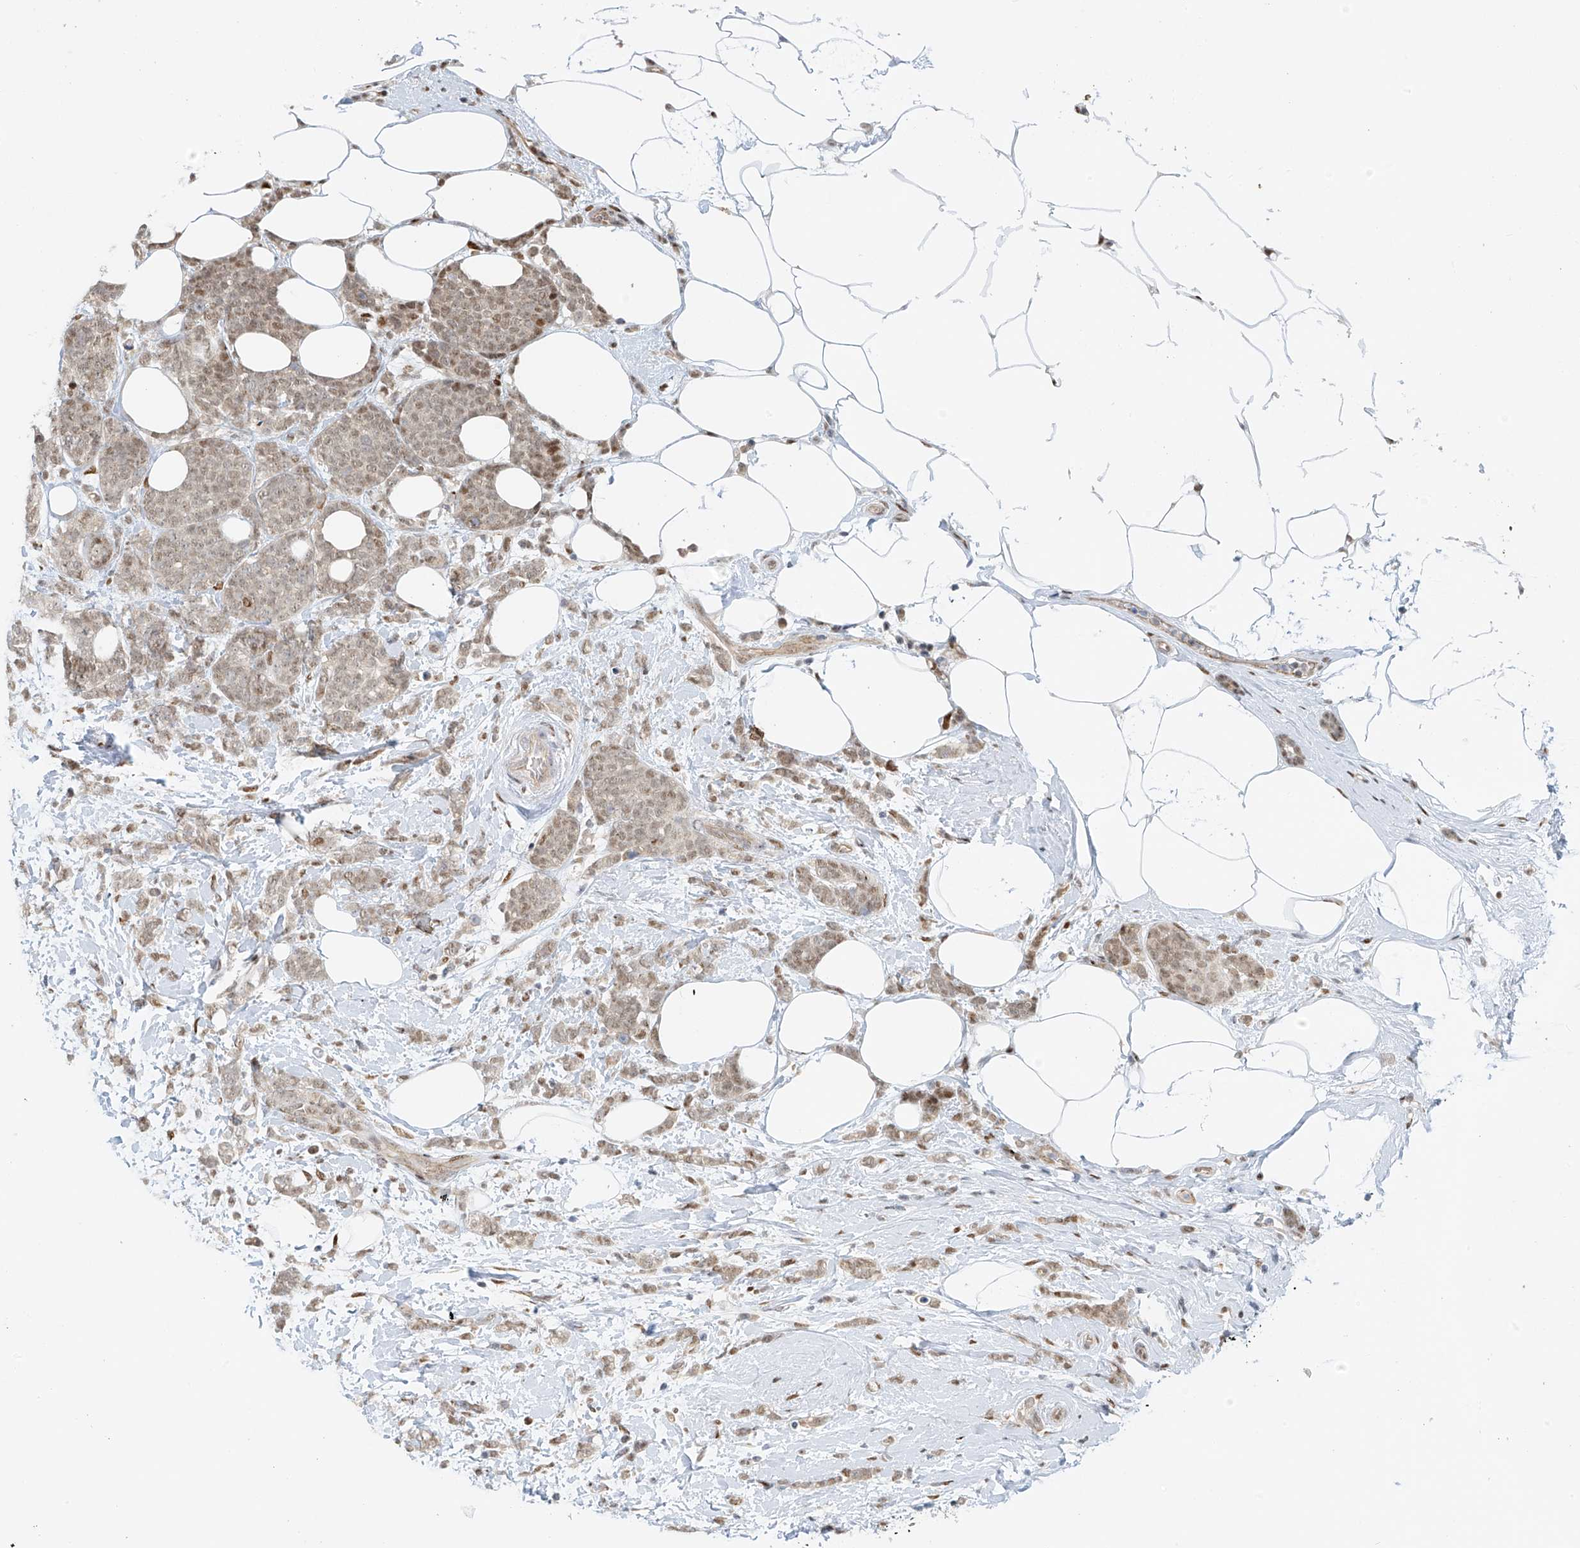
{"staining": {"intensity": "weak", "quantity": ">75%", "location": "nuclear"}, "tissue": "breast cancer", "cell_type": "Tumor cells", "image_type": "cancer", "snomed": [{"axis": "morphology", "description": "Lobular carcinoma"}, {"axis": "topography", "description": "Breast"}], "caption": "A photomicrograph of human breast cancer (lobular carcinoma) stained for a protein shows weak nuclear brown staining in tumor cells.", "gene": "ZNF514", "patient": {"sex": "female", "age": 58}}